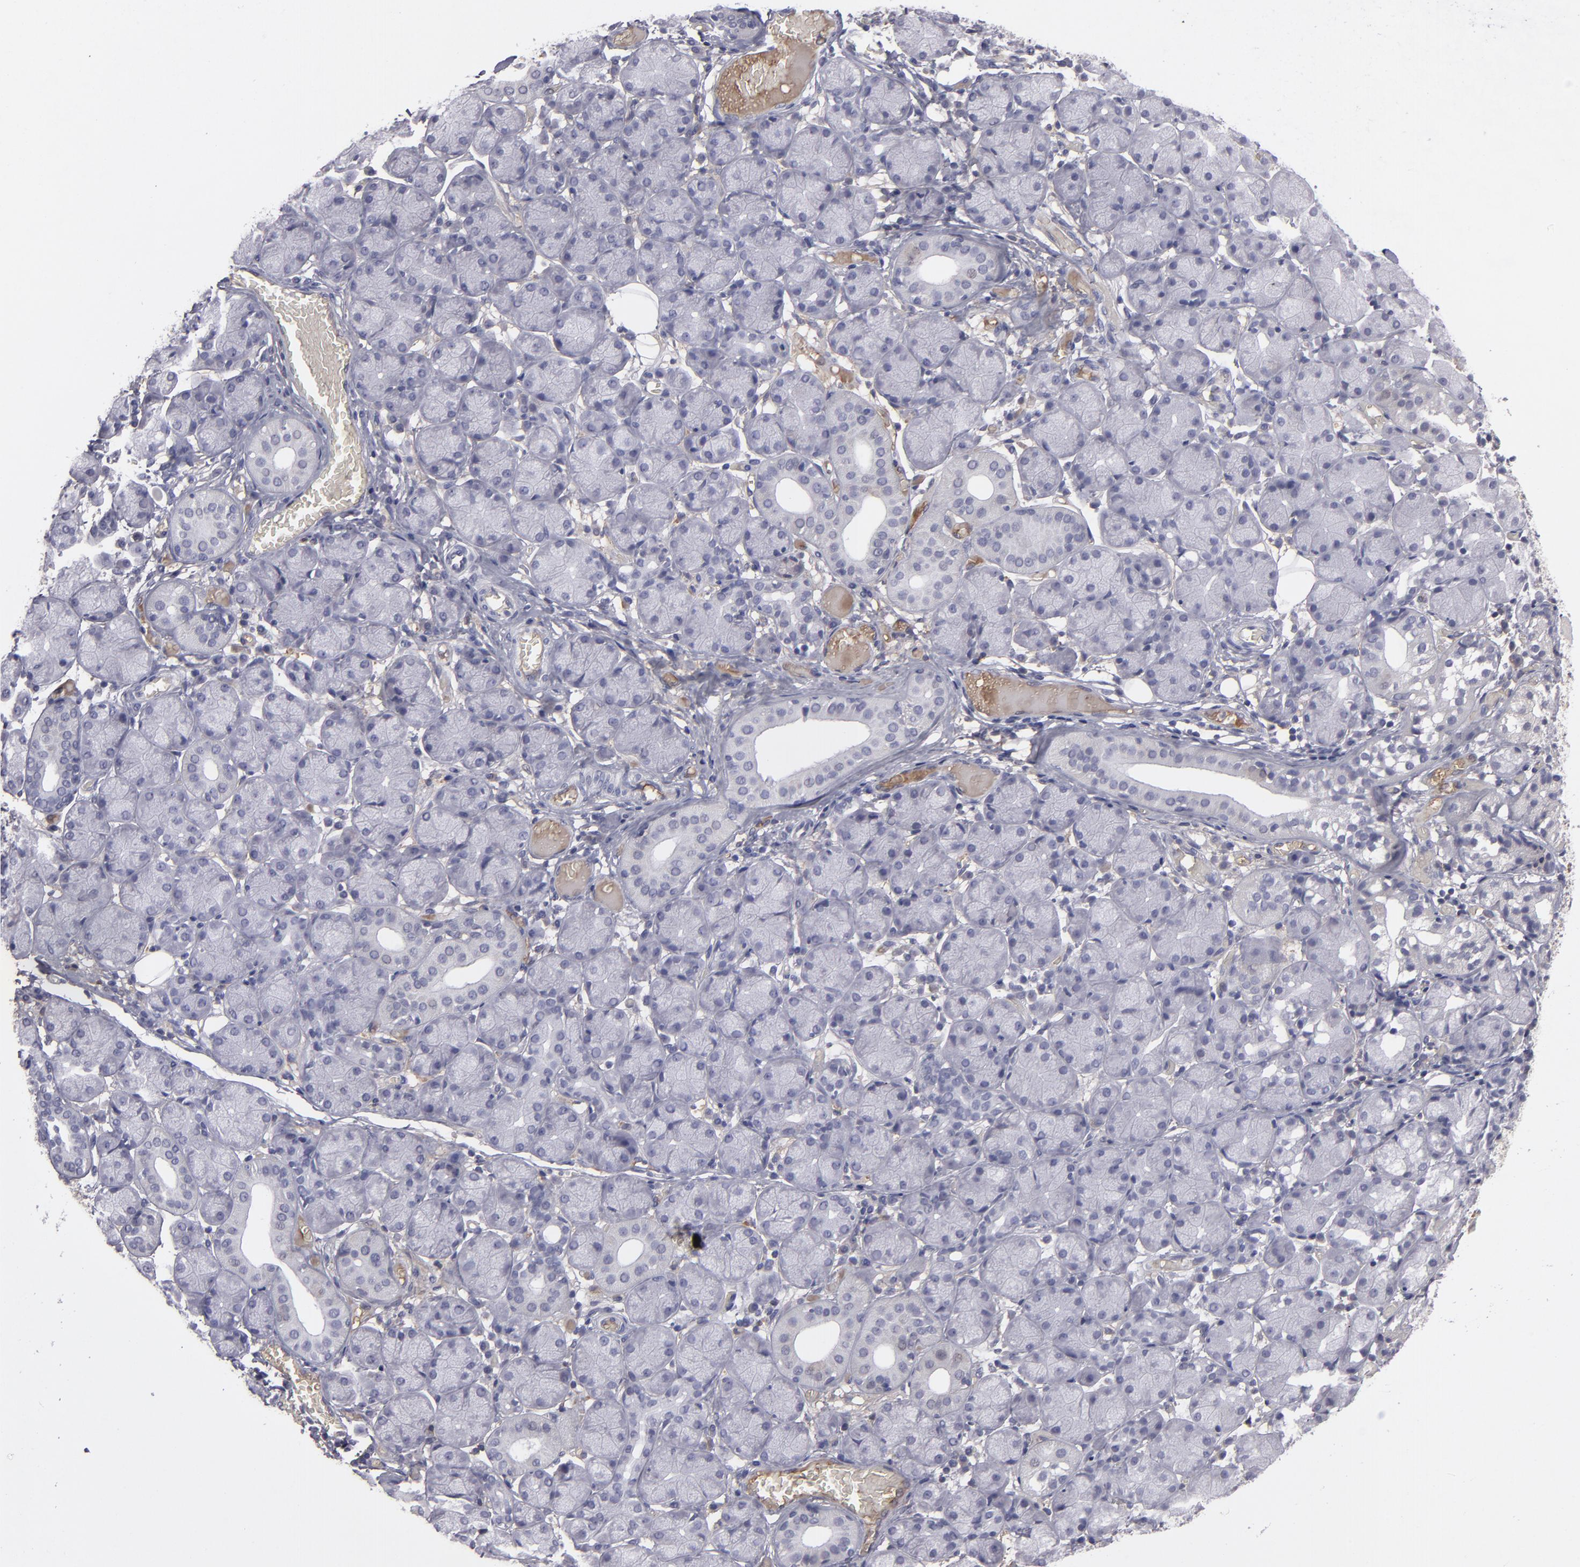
{"staining": {"intensity": "negative", "quantity": "none", "location": "none"}, "tissue": "salivary gland", "cell_type": "Glandular cells", "image_type": "normal", "snomed": [{"axis": "morphology", "description": "Normal tissue, NOS"}, {"axis": "topography", "description": "Salivary gland"}], "caption": "Immunohistochemical staining of normal human salivary gland shows no significant expression in glandular cells. The staining is performed using DAB brown chromogen with nuclei counter-stained in using hematoxylin.", "gene": "ITIH4", "patient": {"sex": "female", "age": 24}}